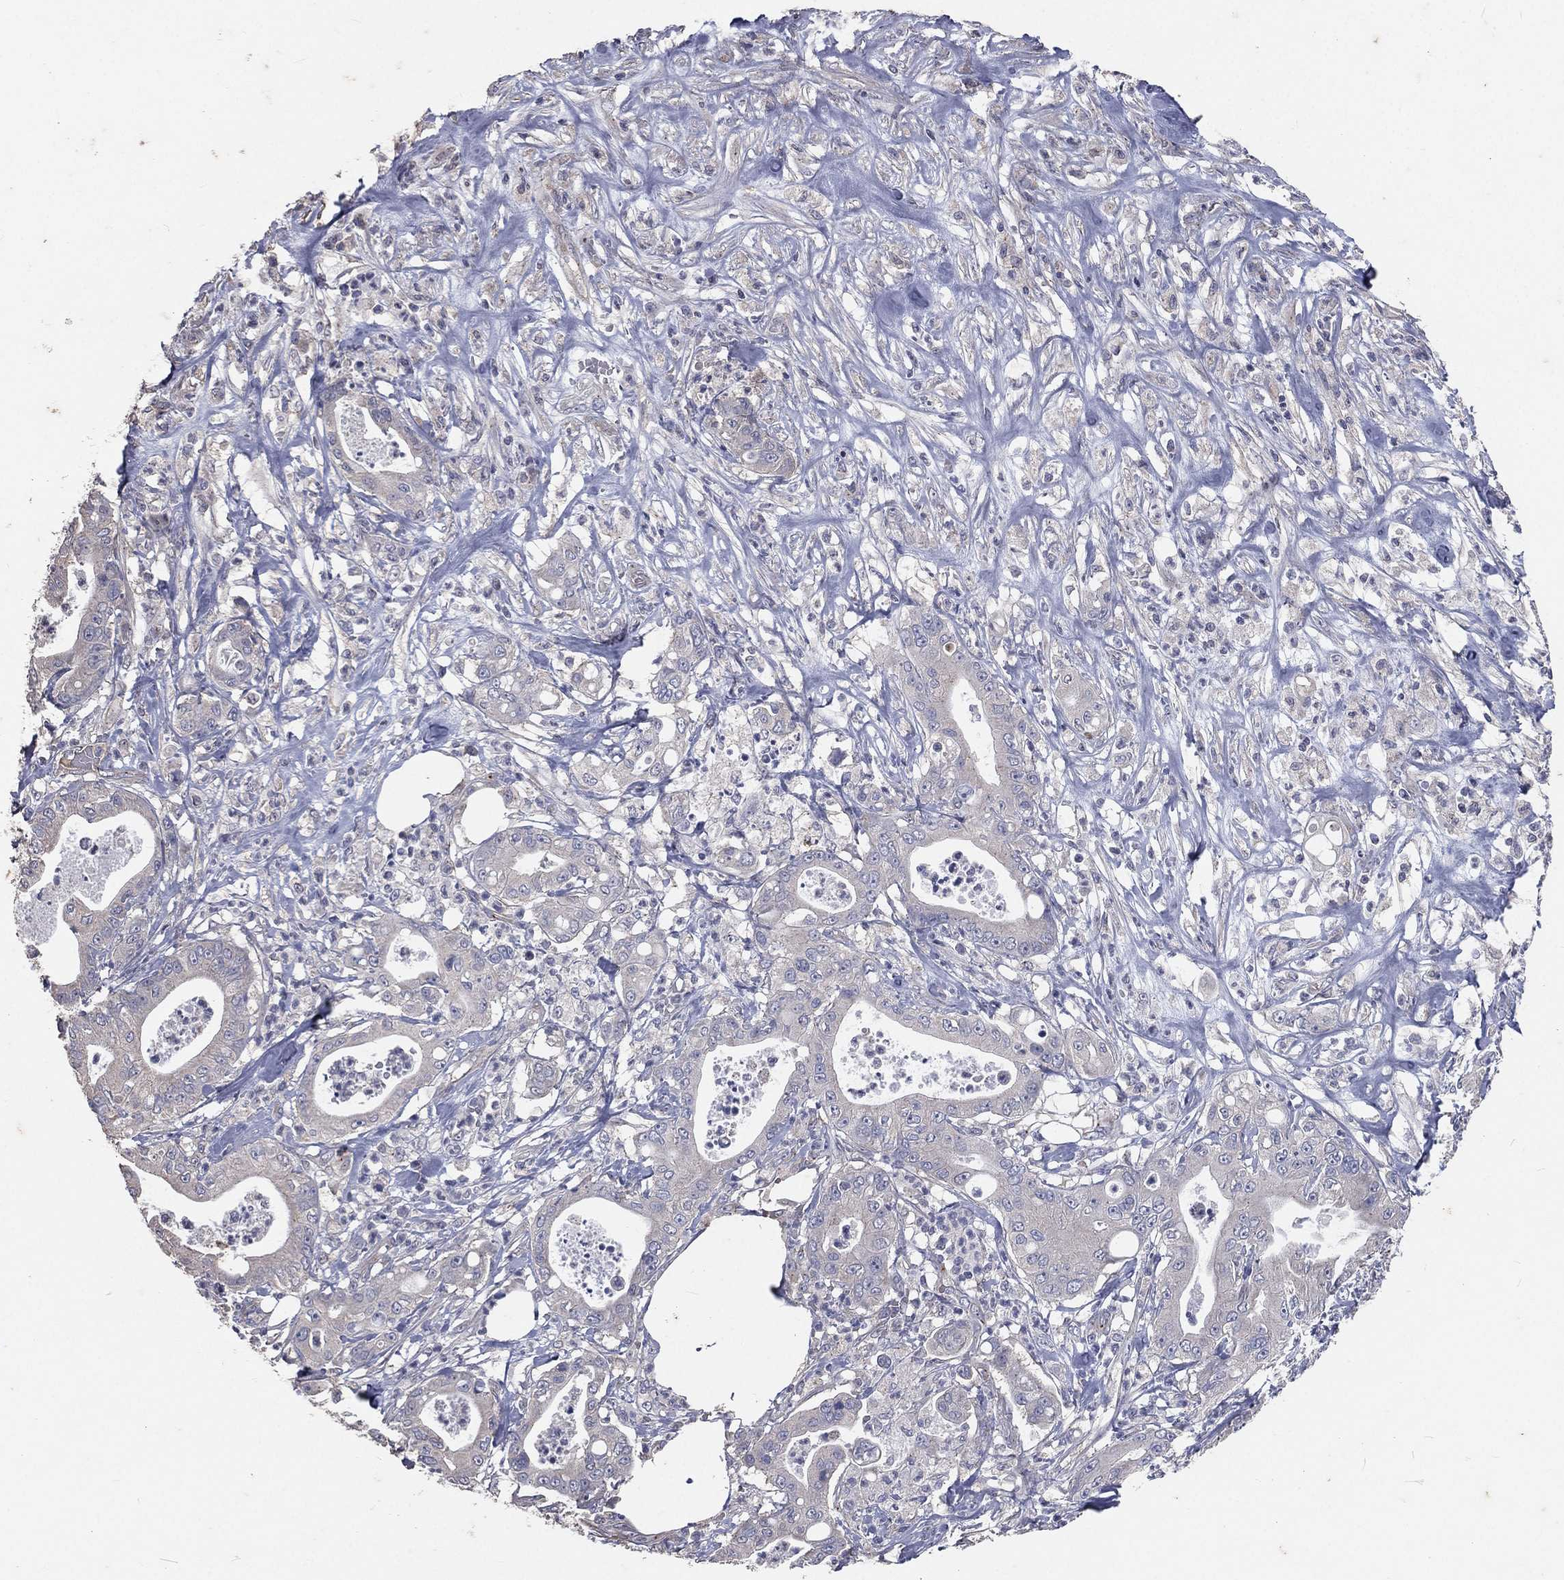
{"staining": {"intensity": "negative", "quantity": "none", "location": "none"}, "tissue": "pancreatic cancer", "cell_type": "Tumor cells", "image_type": "cancer", "snomed": [{"axis": "morphology", "description": "Adenocarcinoma, NOS"}, {"axis": "topography", "description": "Pancreas"}], "caption": "High power microscopy micrograph of an immunohistochemistry micrograph of pancreatic cancer (adenocarcinoma), revealing no significant staining in tumor cells. (IHC, brightfield microscopy, high magnification).", "gene": "CROCC", "patient": {"sex": "male", "age": 71}}